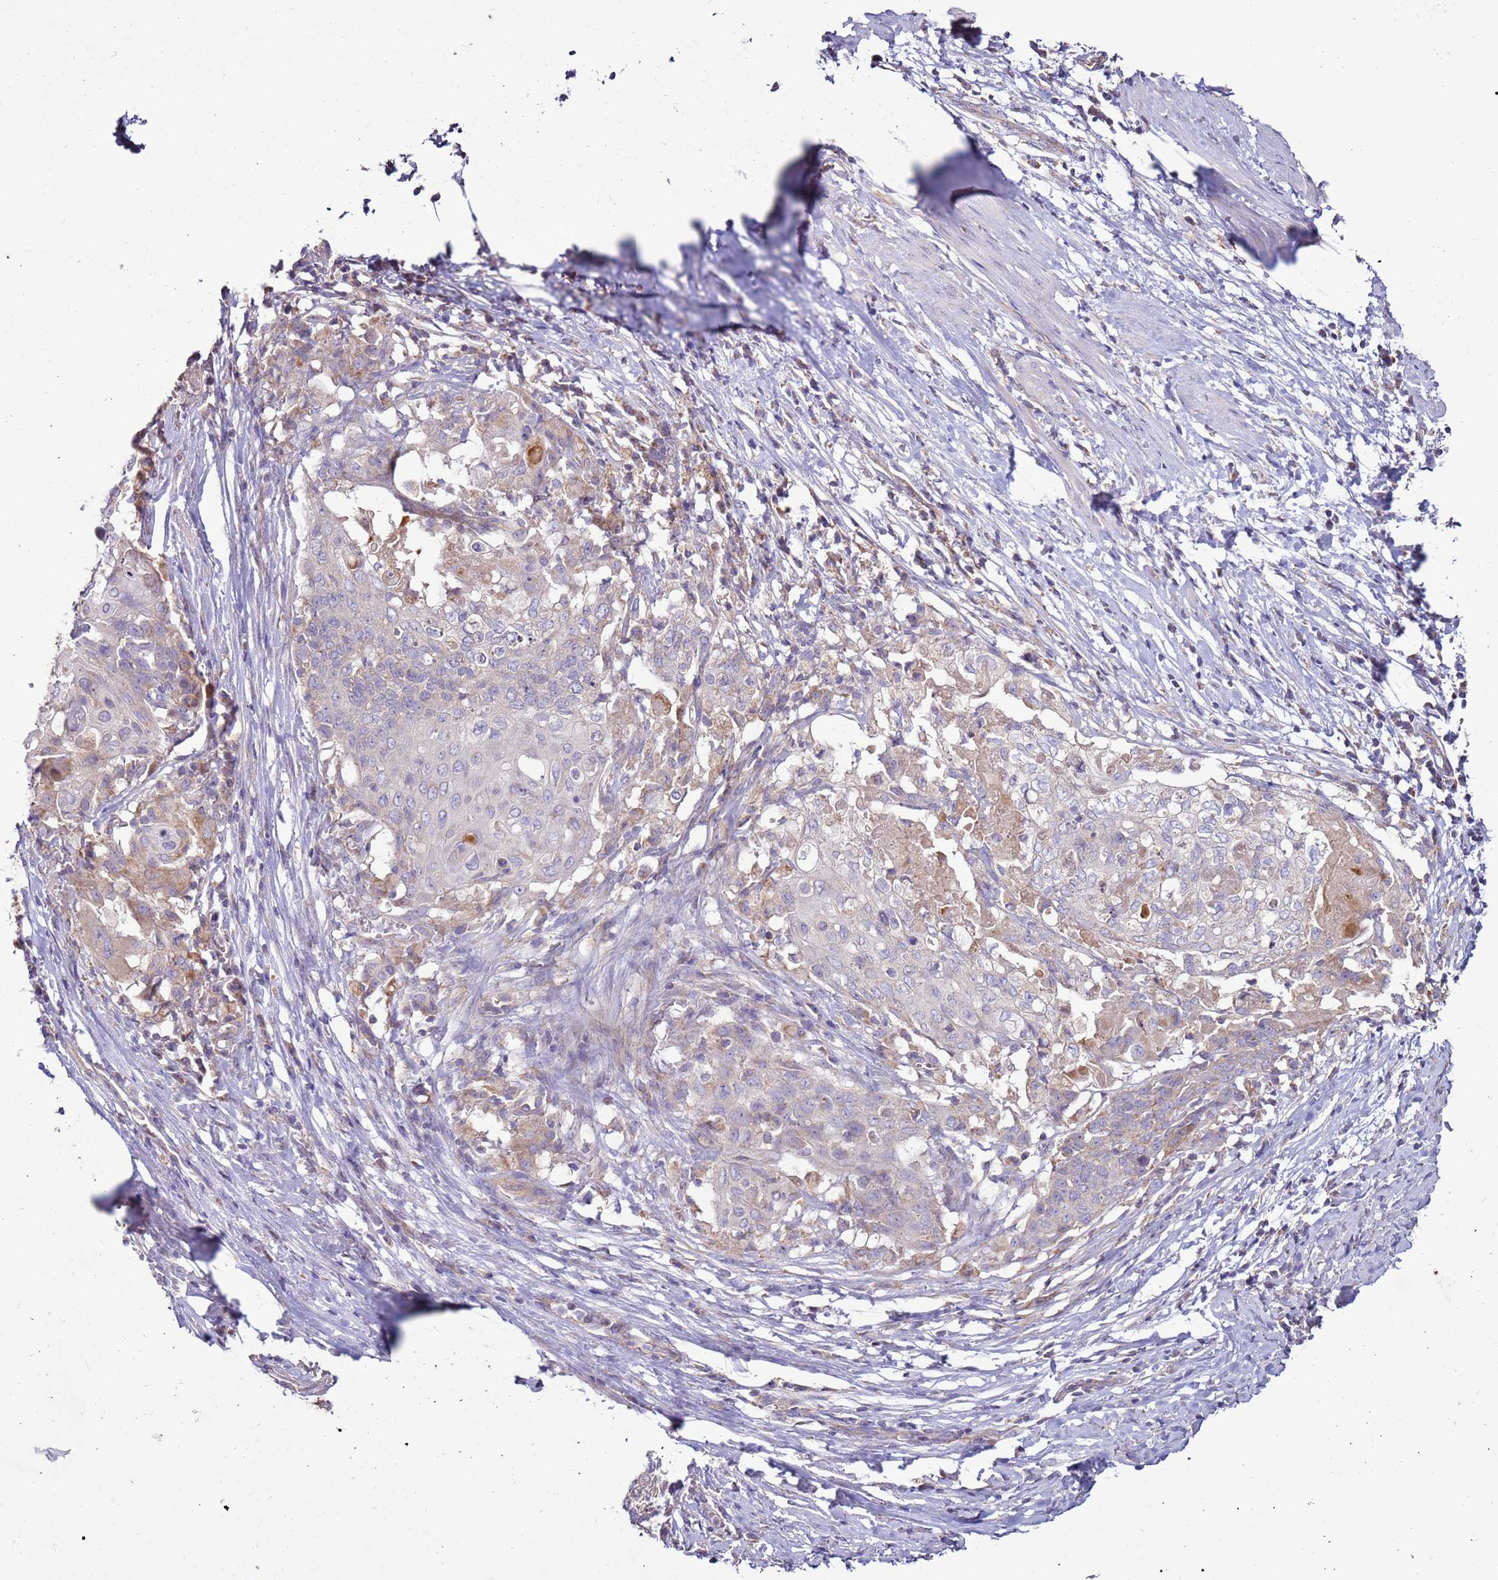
{"staining": {"intensity": "negative", "quantity": "none", "location": "none"}, "tissue": "cervical cancer", "cell_type": "Tumor cells", "image_type": "cancer", "snomed": [{"axis": "morphology", "description": "Squamous cell carcinoma, NOS"}, {"axis": "topography", "description": "Cervix"}], "caption": "Squamous cell carcinoma (cervical) was stained to show a protein in brown. There is no significant positivity in tumor cells. The staining is performed using DAB brown chromogen with nuclei counter-stained in using hematoxylin.", "gene": "TRAPPC4", "patient": {"sex": "female", "age": 39}}